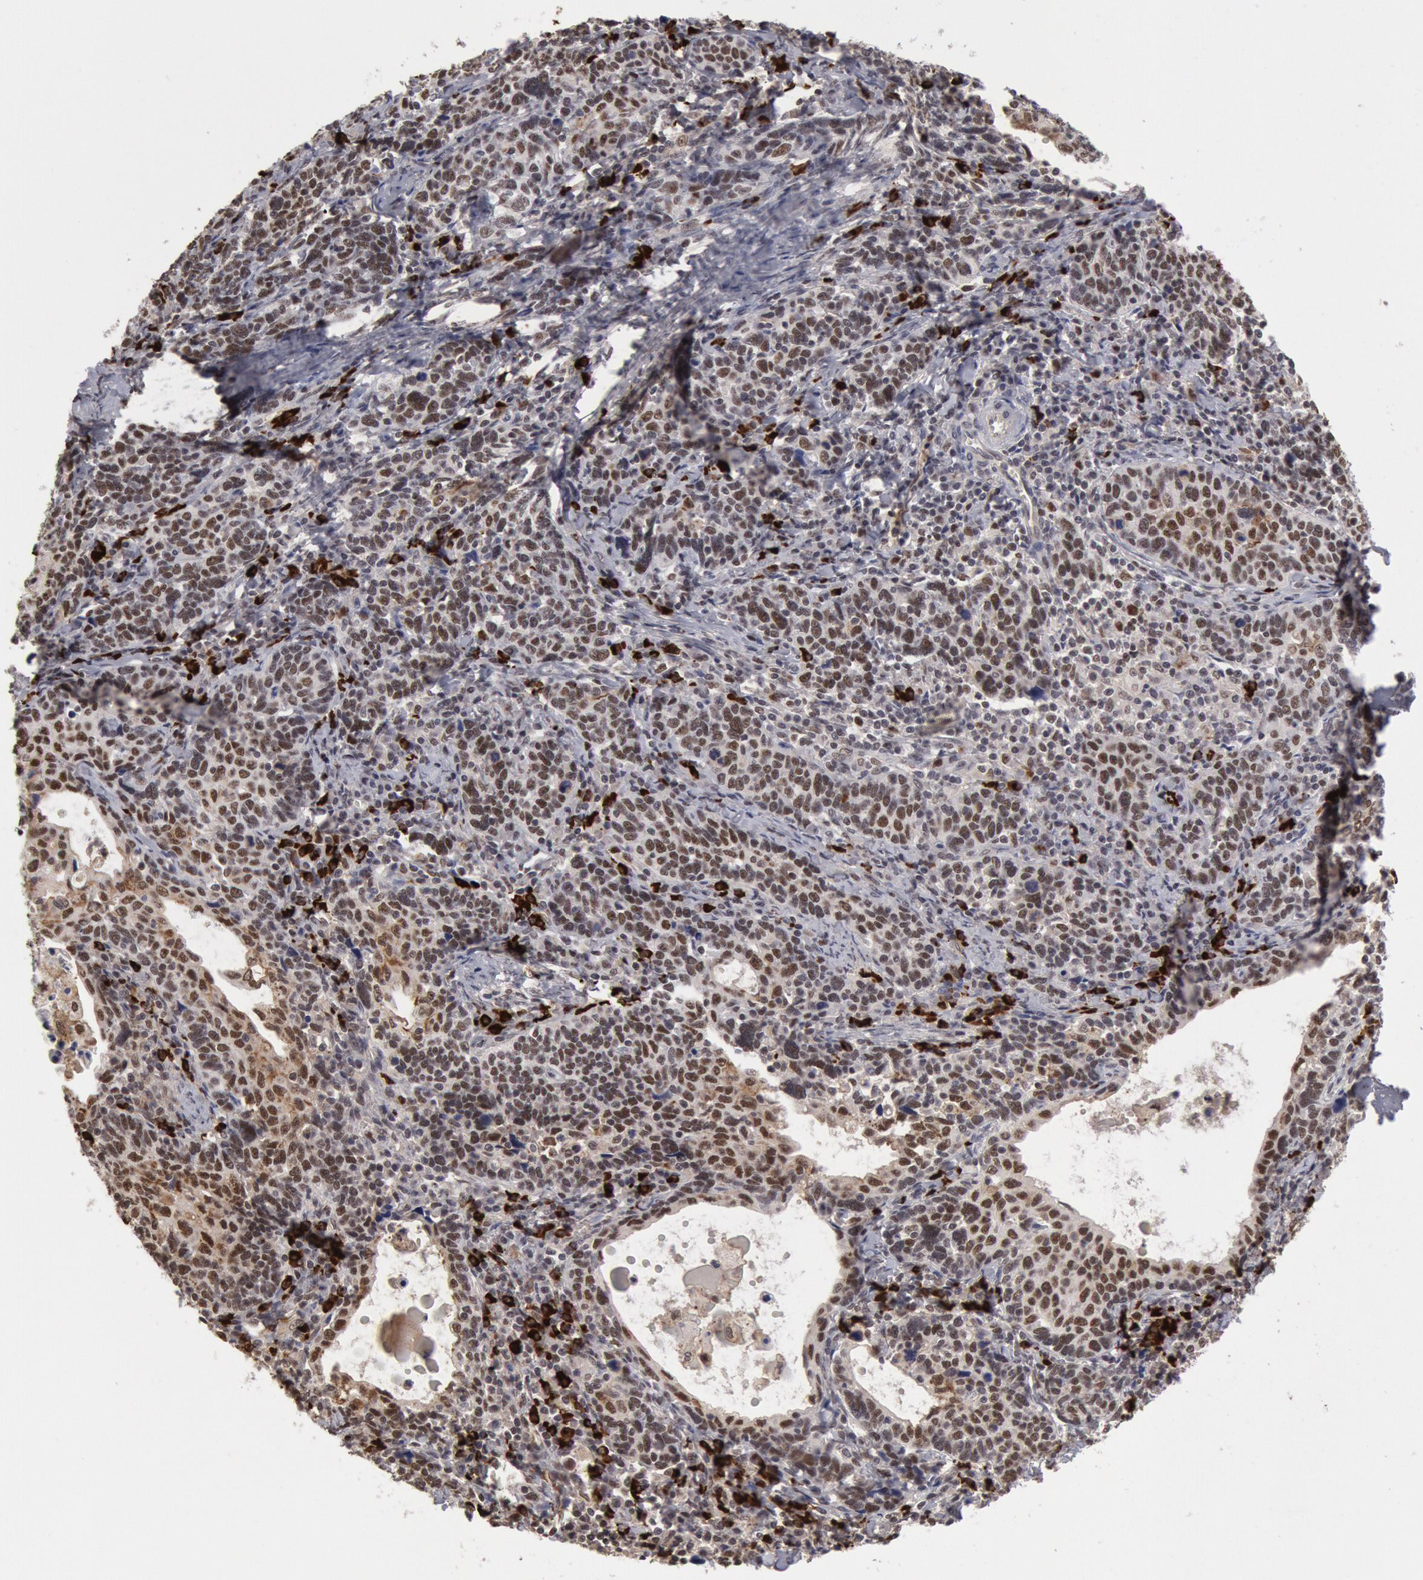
{"staining": {"intensity": "weak", "quantity": ">75%", "location": "nuclear"}, "tissue": "cervical cancer", "cell_type": "Tumor cells", "image_type": "cancer", "snomed": [{"axis": "morphology", "description": "Squamous cell carcinoma, NOS"}, {"axis": "topography", "description": "Cervix"}], "caption": "Immunohistochemical staining of cervical cancer shows low levels of weak nuclear protein positivity in about >75% of tumor cells.", "gene": "PPP4R3B", "patient": {"sex": "female", "age": 41}}